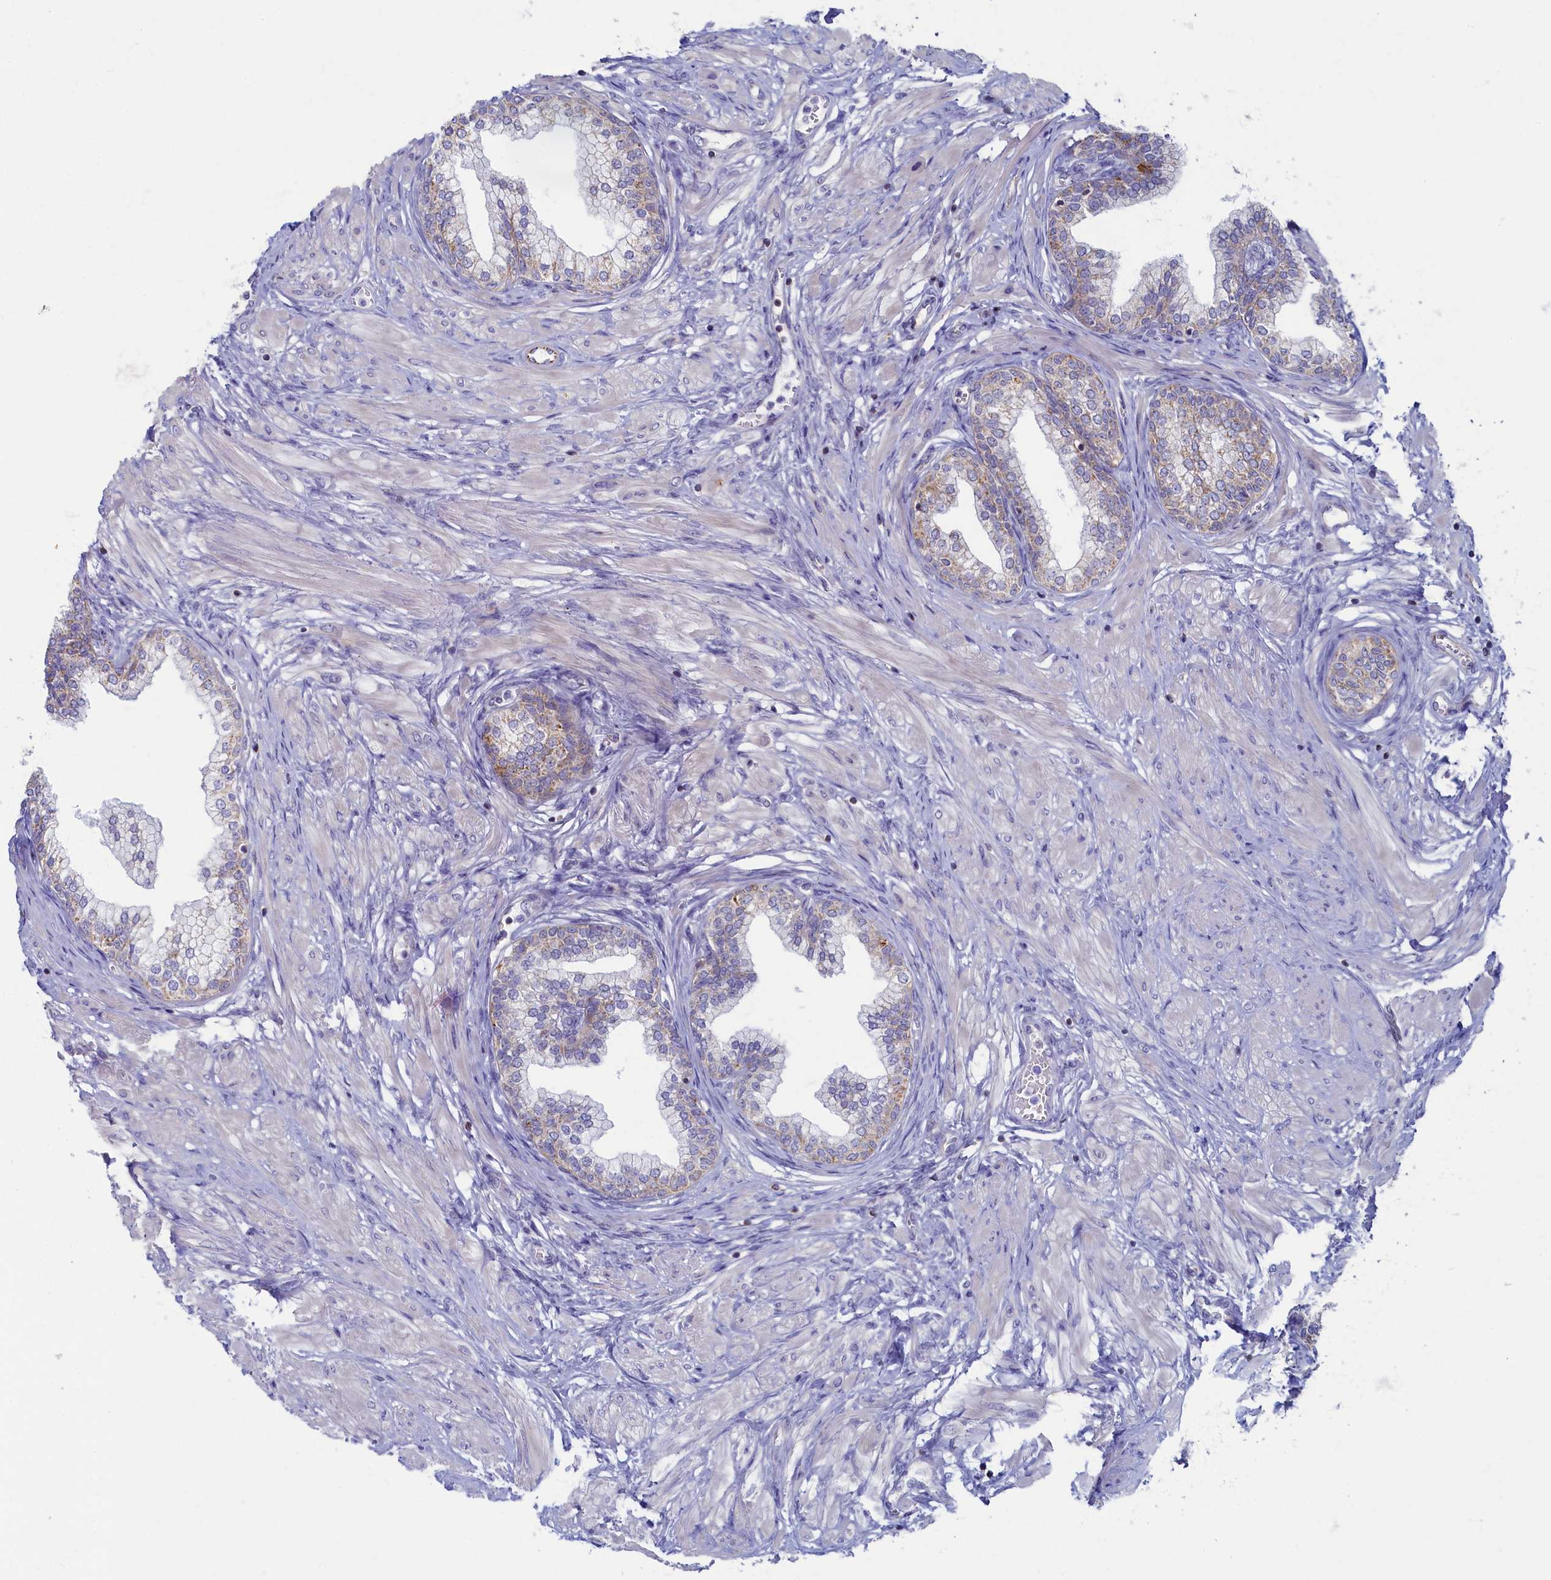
{"staining": {"intensity": "moderate", "quantity": "<25%", "location": "cytoplasmic/membranous"}, "tissue": "prostate", "cell_type": "Glandular cells", "image_type": "normal", "snomed": [{"axis": "morphology", "description": "Normal tissue, NOS"}, {"axis": "morphology", "description": "Urothelial carcinoma, Low grade"}, {"axis": "topography", "description": "Urinary bladder"}, {"axis": "topography", "description": "Prostate"}], "caption": "Immunohistochemistry image of unremarkable prostate: human prostate stained using immunohistochemistry (IHC) shows low levels of moderate protein expression localized specifically in the cytoplasmic/membranous of glandular cells, appearing as a cytoplasmic/membranous brown color.", "gene": "OCIAD2", "patient": {"sex": "male", "age": 60}}